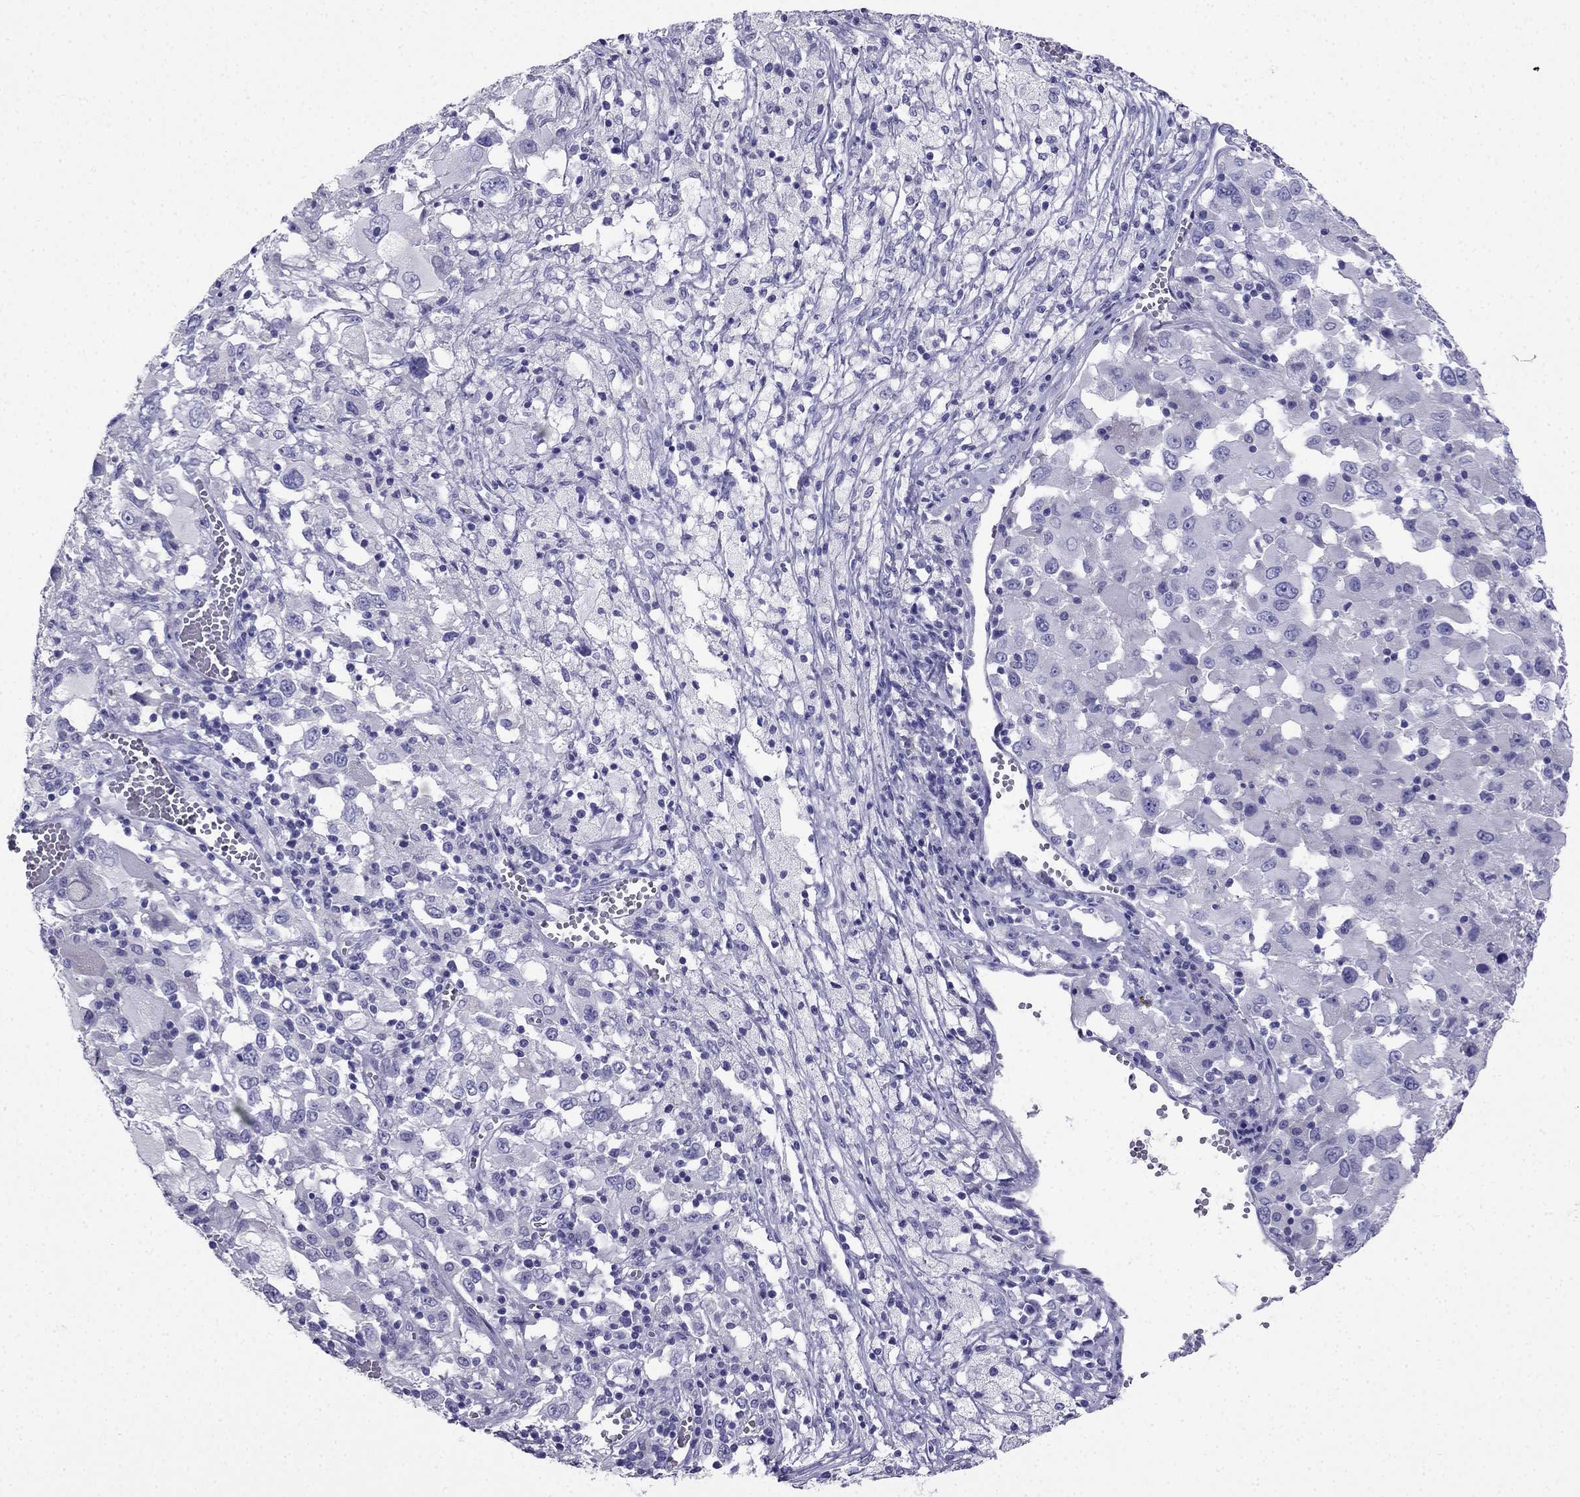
{"staining": {"intensity": "negative", "quantity": "none", "location": "none"}, "tissue": "melanoma", "cell_type": "Tumor cells", "image_type": "cancer", "snomed": [{"axis": "morphology", "description": "Malignant melanoma, Metastatic site"}, {"axis": "topography", "description": "Soft tissue"}], "caption": "A micrograph of human melanoma is negative for staining in tumor cells.", "gene": "PTH", "patient": {"sex": "male", "age": 50}}